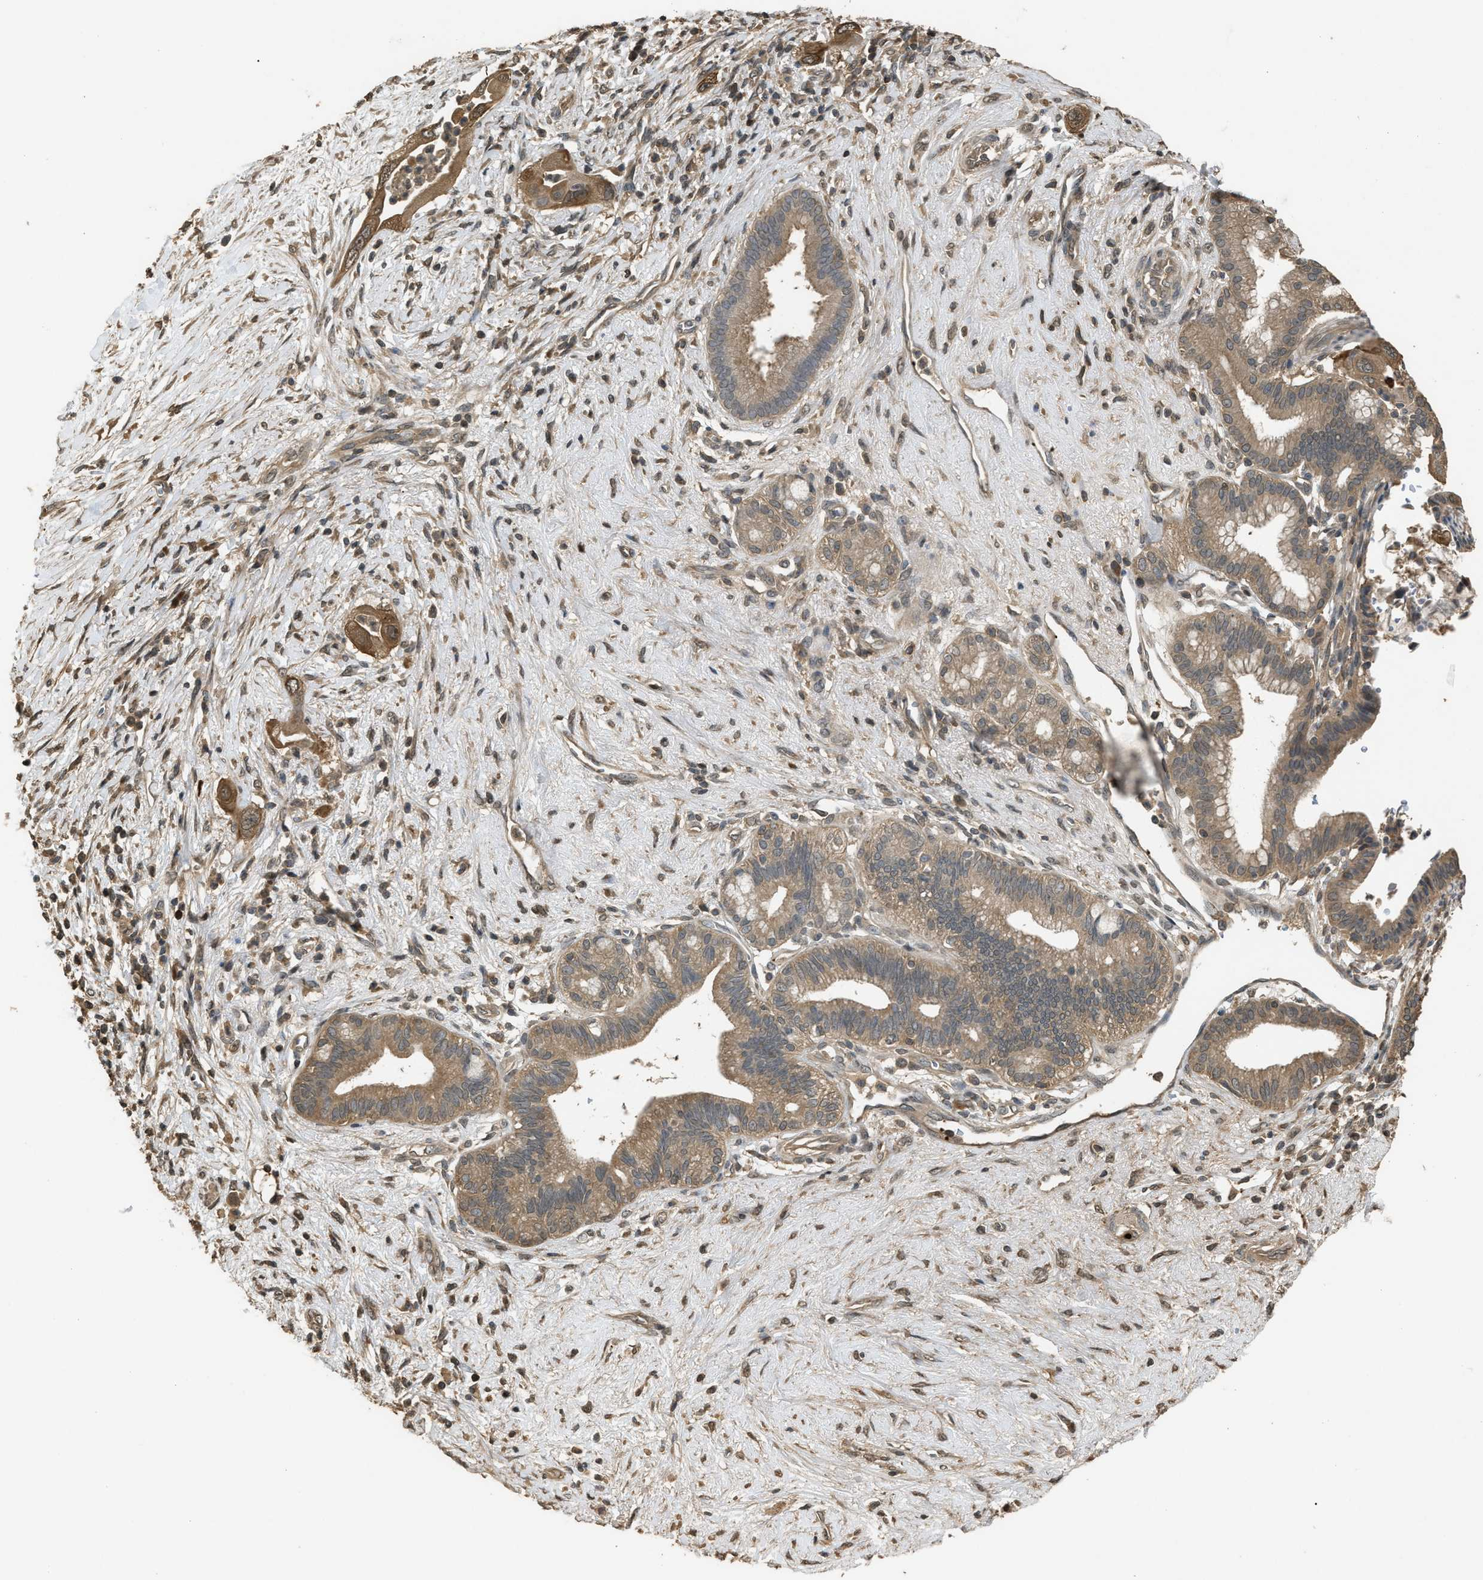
{"staining": {"intensity": "moderate", "quantity": ">75%", "location": "cytoplasmic/membranous"}, "tissue": "pancreatic cancer", "cell_type": "Tumor cells", "image_type": "cancer", "snomed": [{"axis": "morphology", "description": "Adenocarcinoma, NOS"}, {"axis": "topography", "description": "Pancreas"}], "caption": "Human adenocarcinoma (pancreatic) stained with a brown dye demonstrates moderate cytoplasmic/membranous positive expression in approximately >75% of tumor cells.", "gene": "ARHGDIA", "patient": {"sex": "male", "age": 59}}